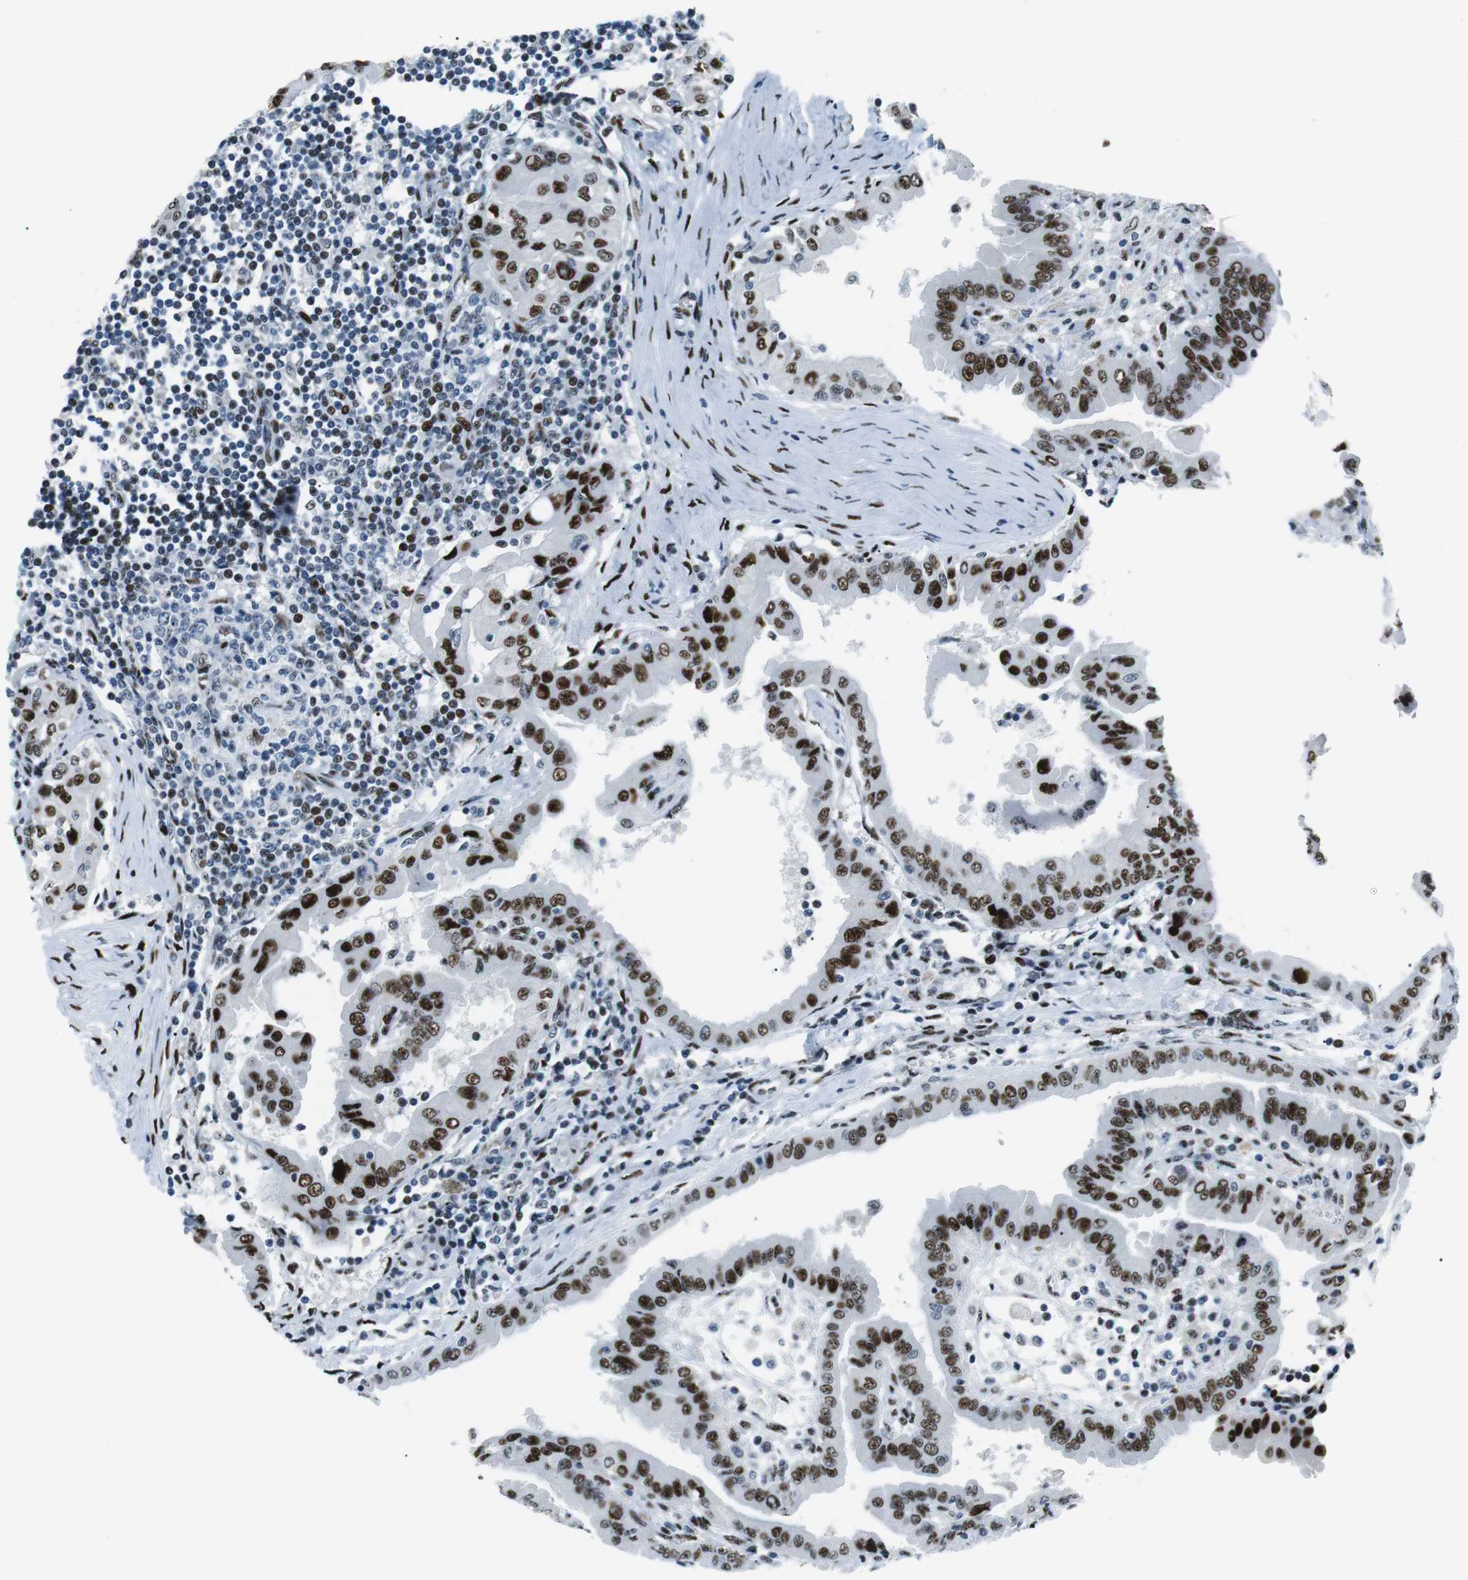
{"staining": {"intensity": "strong", "quantity": ">75%", "location": "nuclear"}, "tissue": "thyroid cancer", "cell_type": "Tumor cells", "image_type": "cancer", "snomed": [{"axis": "morphology", "description": "Papillary adenocarcinoma, NOS"}, {"axis": "topography", "description": "Thyroid gland"}], "caption": "Immunohistochemistry (IHC) of papillary adenocarcinoma (thyroid) shows high levels of strong nuclear positivity in approximately >75% of tumor cells. (DAB = brown stain, brightfield microscopy at high magnification).", "gene": "PML", "patient": {"sex": "male", "age": 33}}